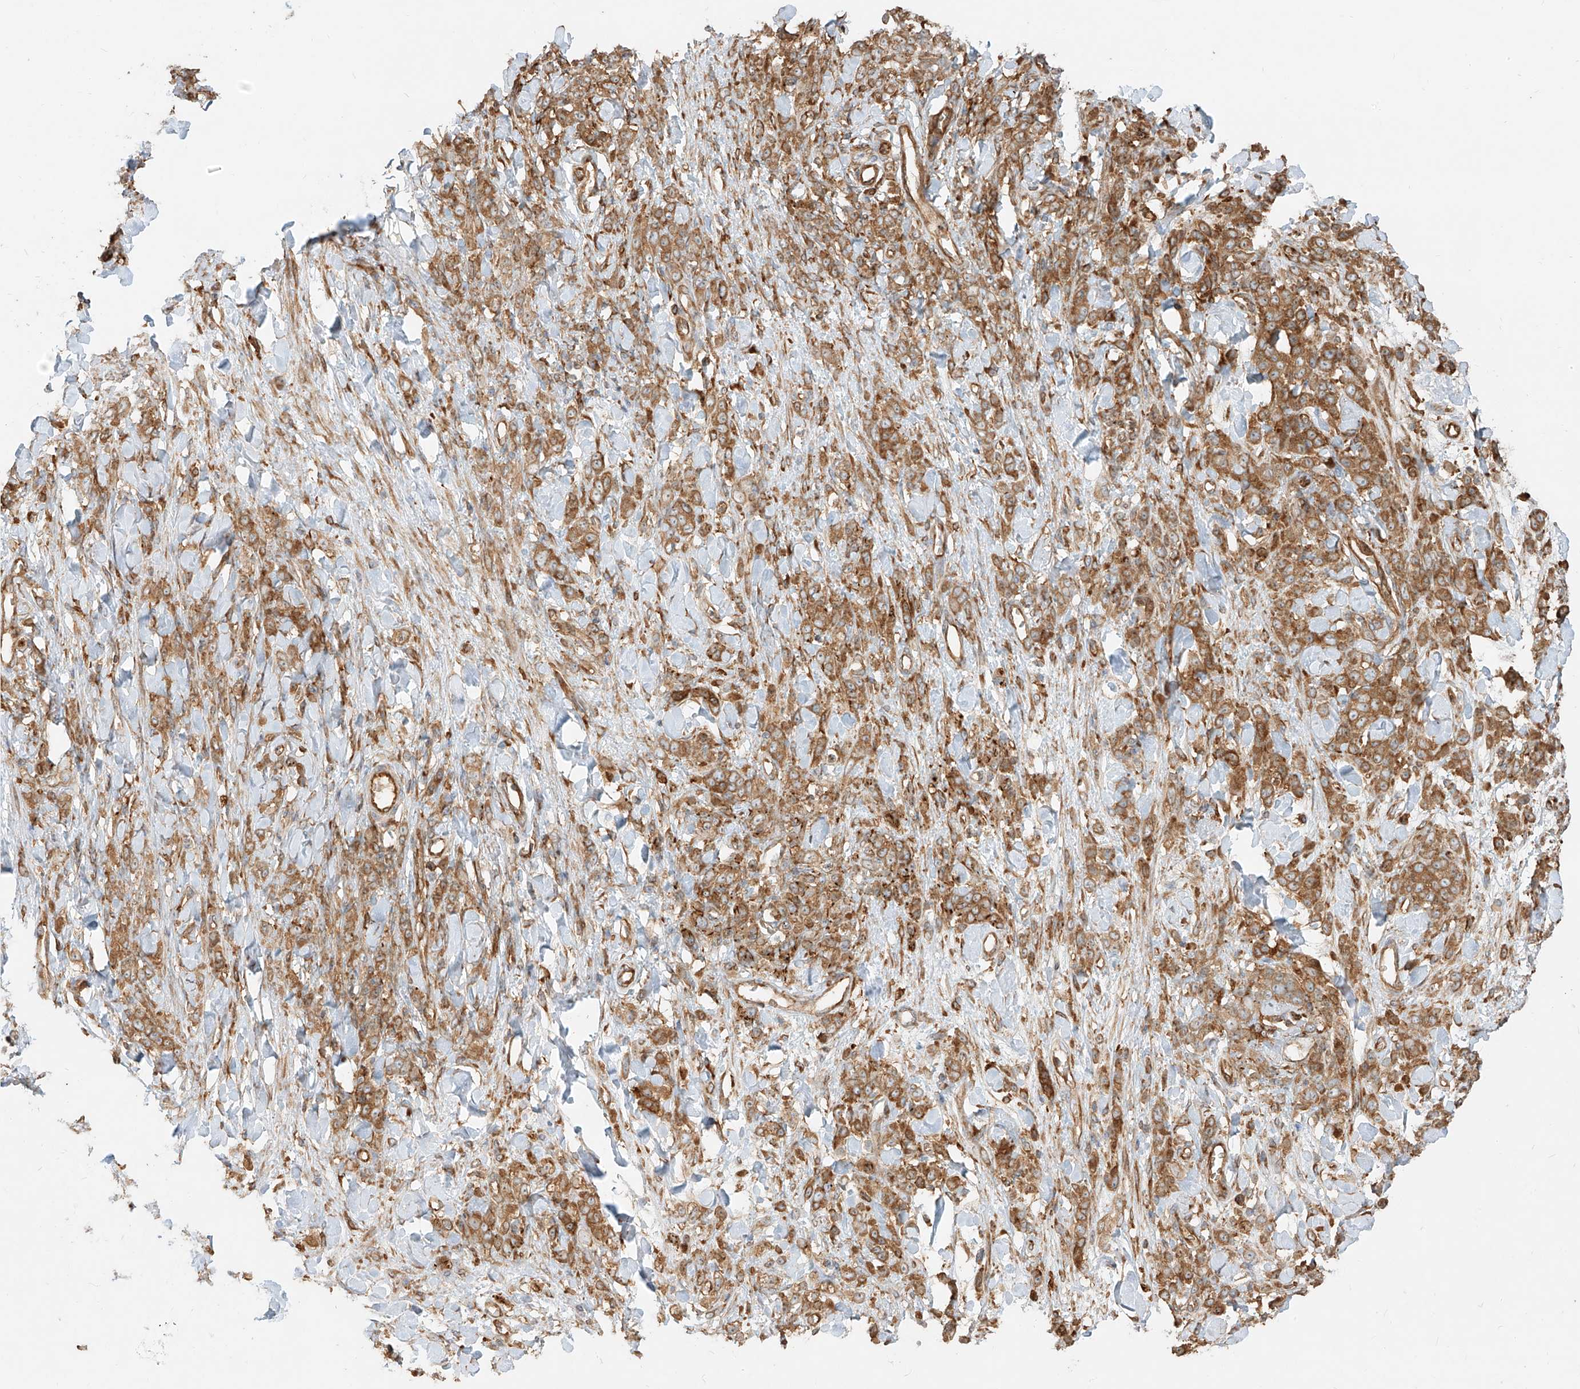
{"staining": {"intensity": "moderate", "quantity": ">75%", "location": "cytoplasmic/membranous"}, "tissue": "stomach cancer", "cell_type": "Tumor cells", "image_type": "cancer", "snomed": [{"axis": "morphology", "description": "Normal tissue, NOS"}, {"axis": "morphology", "description": "Adenocarcinoma, NOS"}, {"axis": "topography", "description": "Stomach"}], "caption": "There is medium levels of moderate cytoplasmic/membranous positivity in tumor cells of stomach cancer (adenocarcinoma), as demonstrated by immunohistochemical staining (brown color).", "gene": "SNX9", "patient": {"sex": "male", "age": 82}}